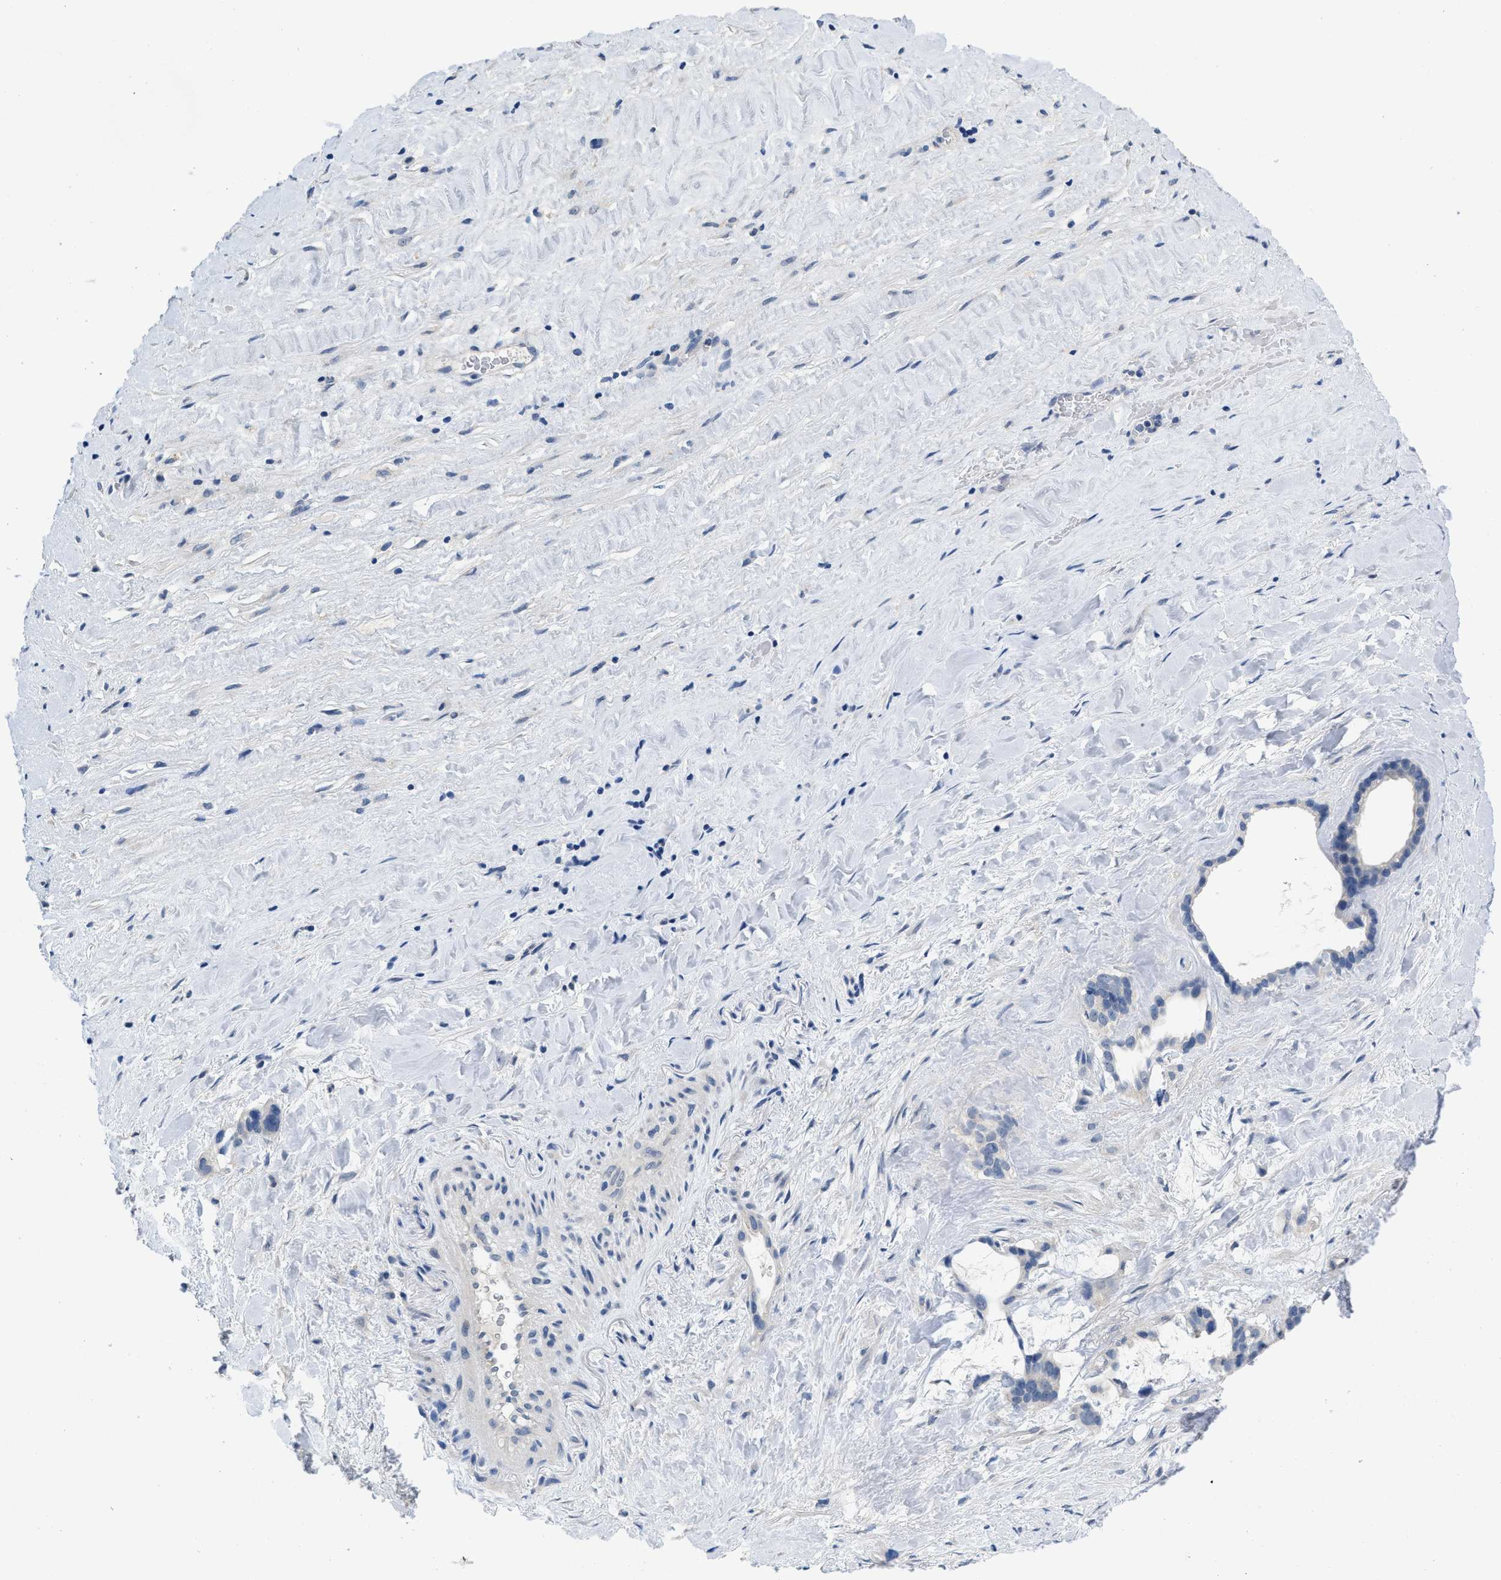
{"staining": {"intensity": "negative", "quantity": "none", "location": "none"}, "tissue": "liver cancer", "cell_type": "Tumor cells", "image_type": "cancer", "snomed": [{"axis": "morphology", "description": "Cholangiocarcinoma"}, {"axis": "topography", "description": "Liver"}], "caption": "Immunohistochemistry (IHC) photomicrograph of liver cholangiocarcinoma stained for a protein (brown), which demonstrates no expression in tumor cells. Brightfield microscopy of immunohistochemistry stained with DAB (3,3'-diaminobenzidine) (brown) and hematoxylin (blue), captured at high magnification.", "gene": "PYY", "patient": {"sex": "female", "age": 65}}